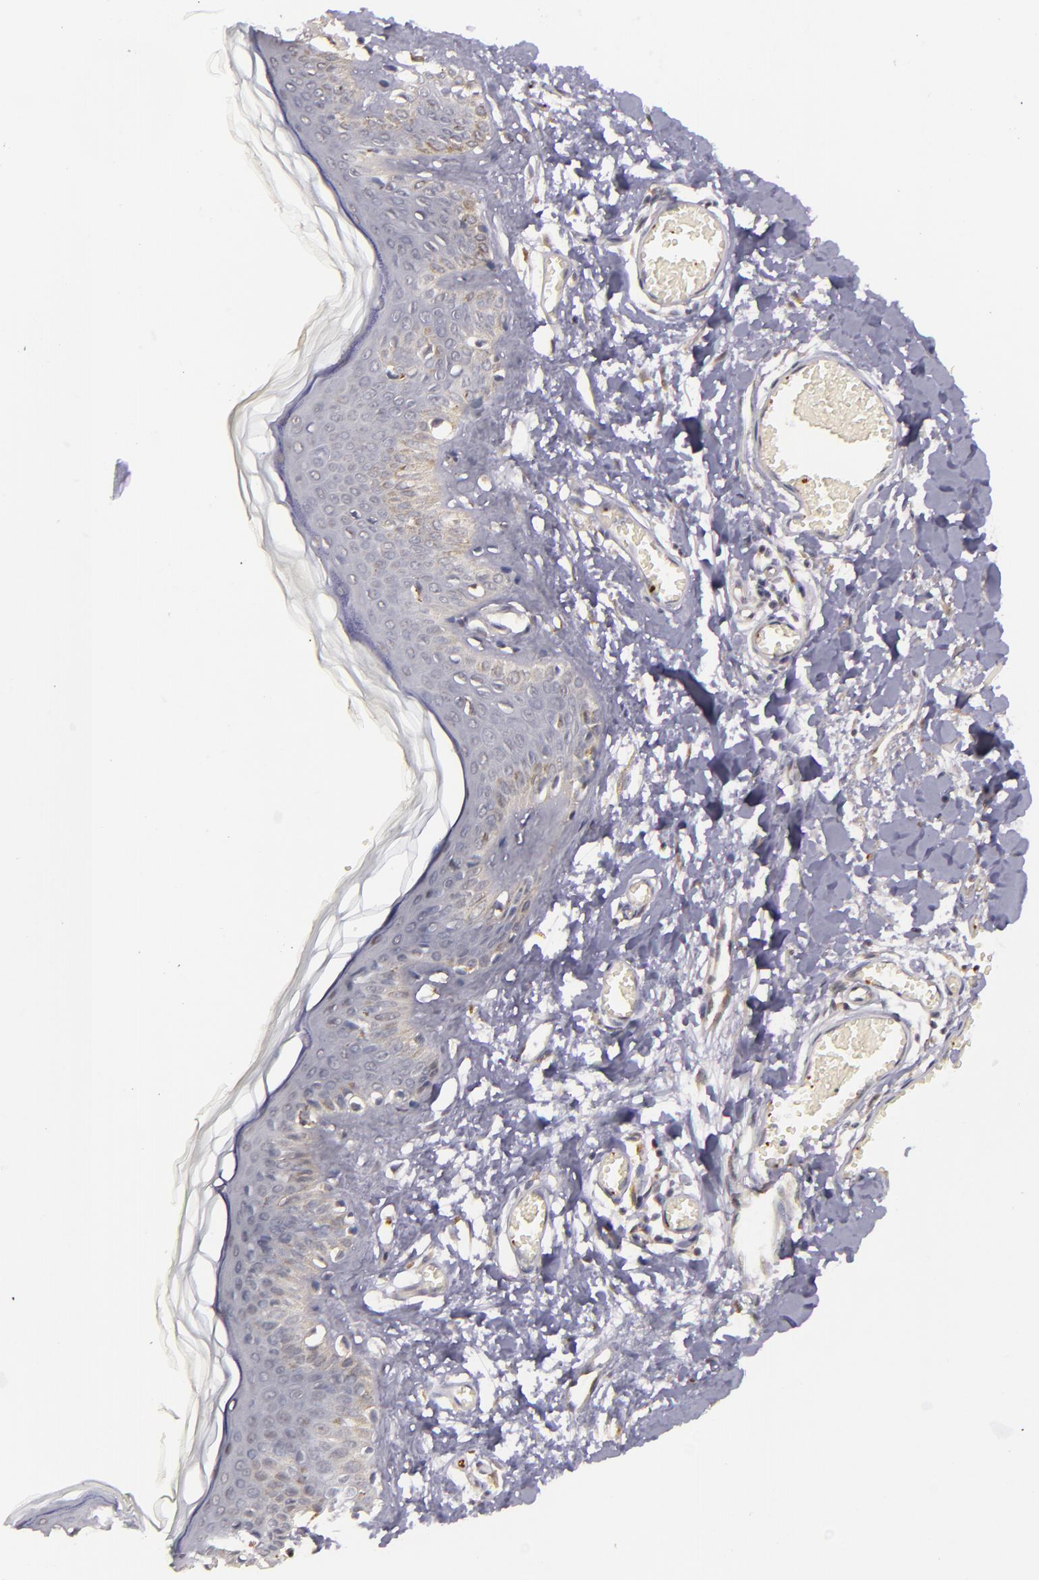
{"staining": {"intensity": "negative", "quantity": "none", "location": "none"}, "tissue": "skin", "cell_type": "Fibroblasts", "image_type": "normal", "snomed": [{"axis": "morphology", "description": "Normal tissue, NOS"}, {"axis": "morphology", "description": "Sarcoma, NOS"}, {"axis": "topography", "description": "Skin"}, {"axis": "topography", "description": "Soft tissue"}], "caption": "Immunohistochemical staining of unremarkable skin reveals no significant staining in fibroblasts. Nuclei are stained in blue.", "gene": "SYTL4", "patient": {"sex": "female", "age": 51}}